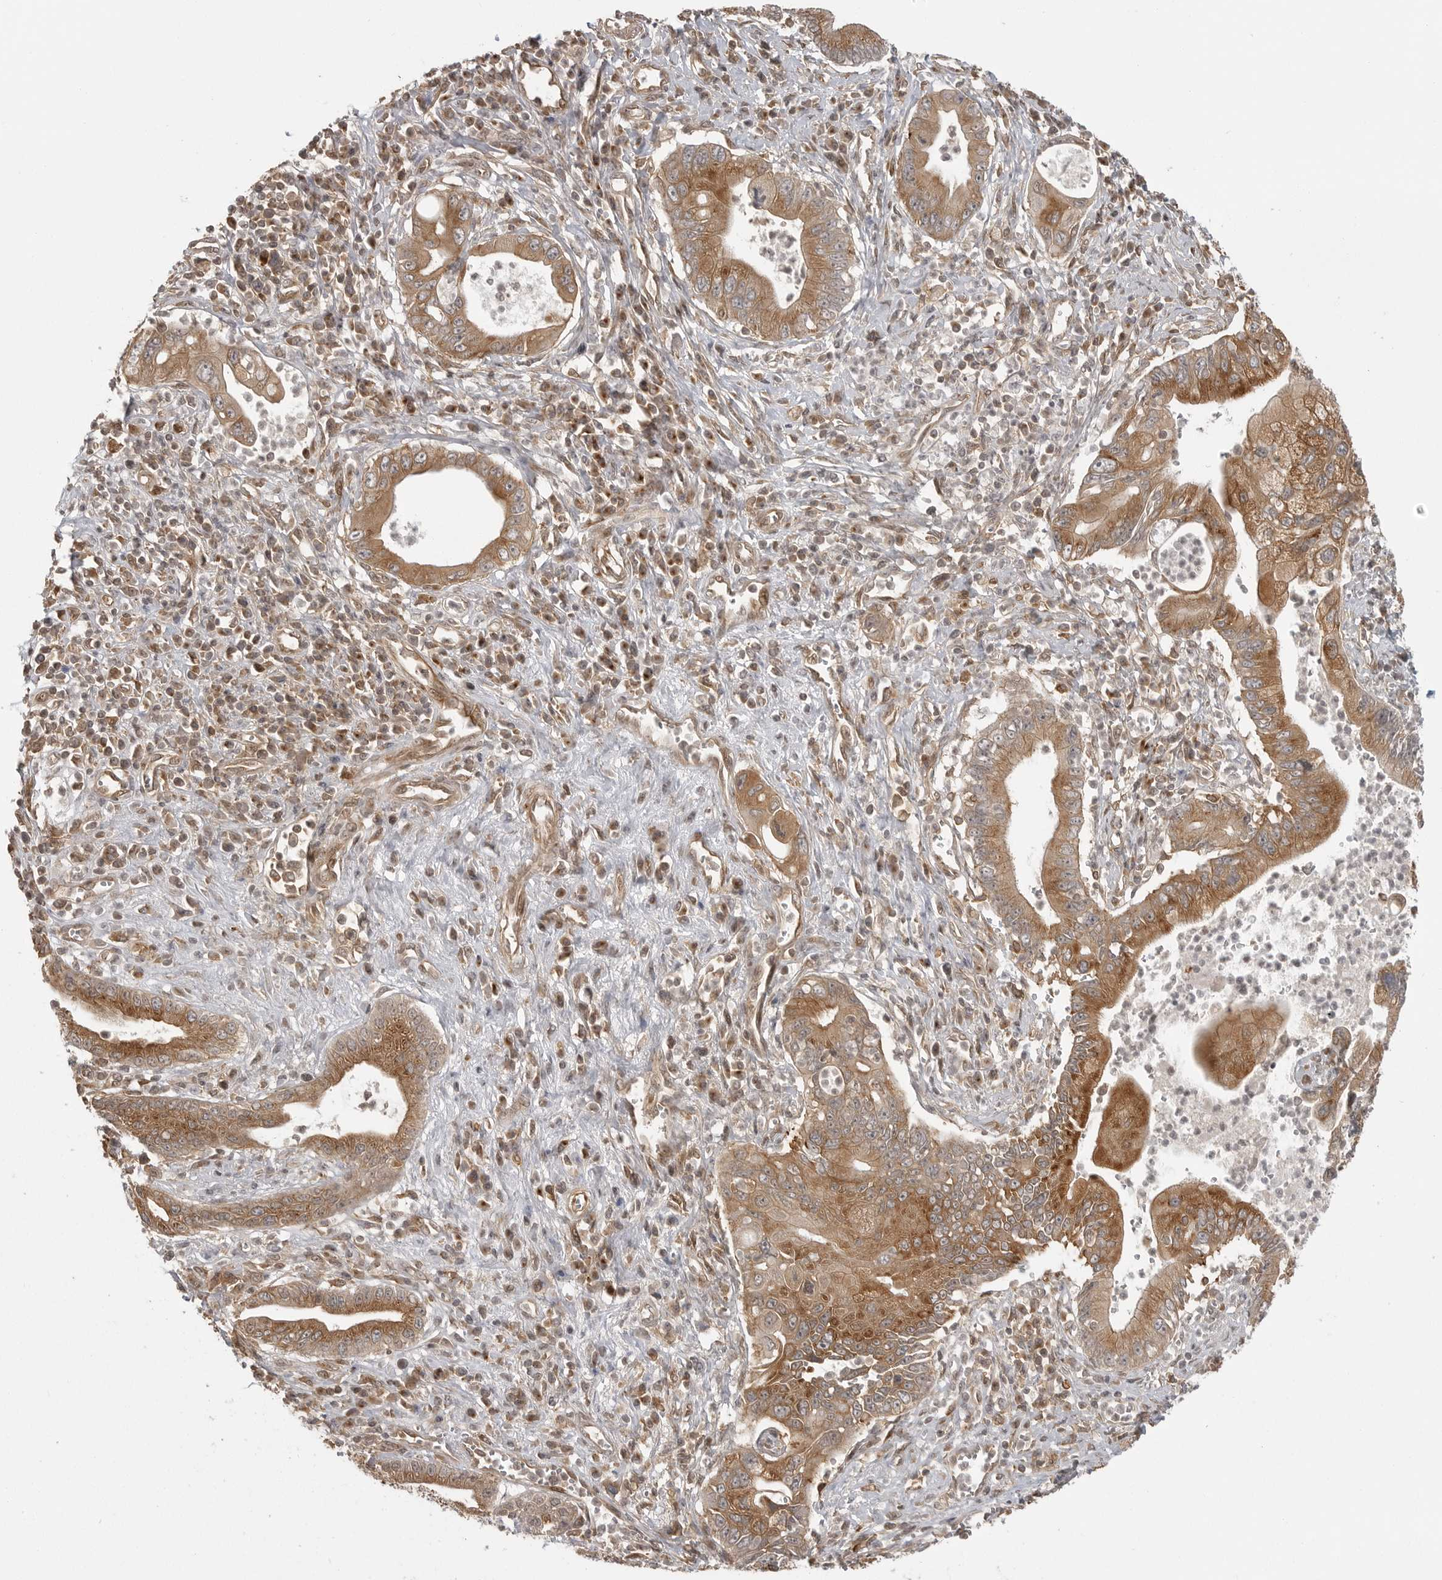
{"staining": {"intensity": "moderate", "quantity": ">75%", "location": "cytoplasmic/membranous"}, "tissue": "pancreatic cancer", "cell_type": "Tumor cells", "image_type": "cancer", "snomed": [{"axis": "morphology", "description": "Adenocarcinoma, NOS"}, {"axis": "topography", "description": "Pancreas"}], "caption": "Moderate cytoplasmic/membranous protein expression is identified in approximately >75% of tumor cells in pancreatic adenocarcinoma.", "gene": "FAT3", "patient": {"sex": "male", "age": 78}}